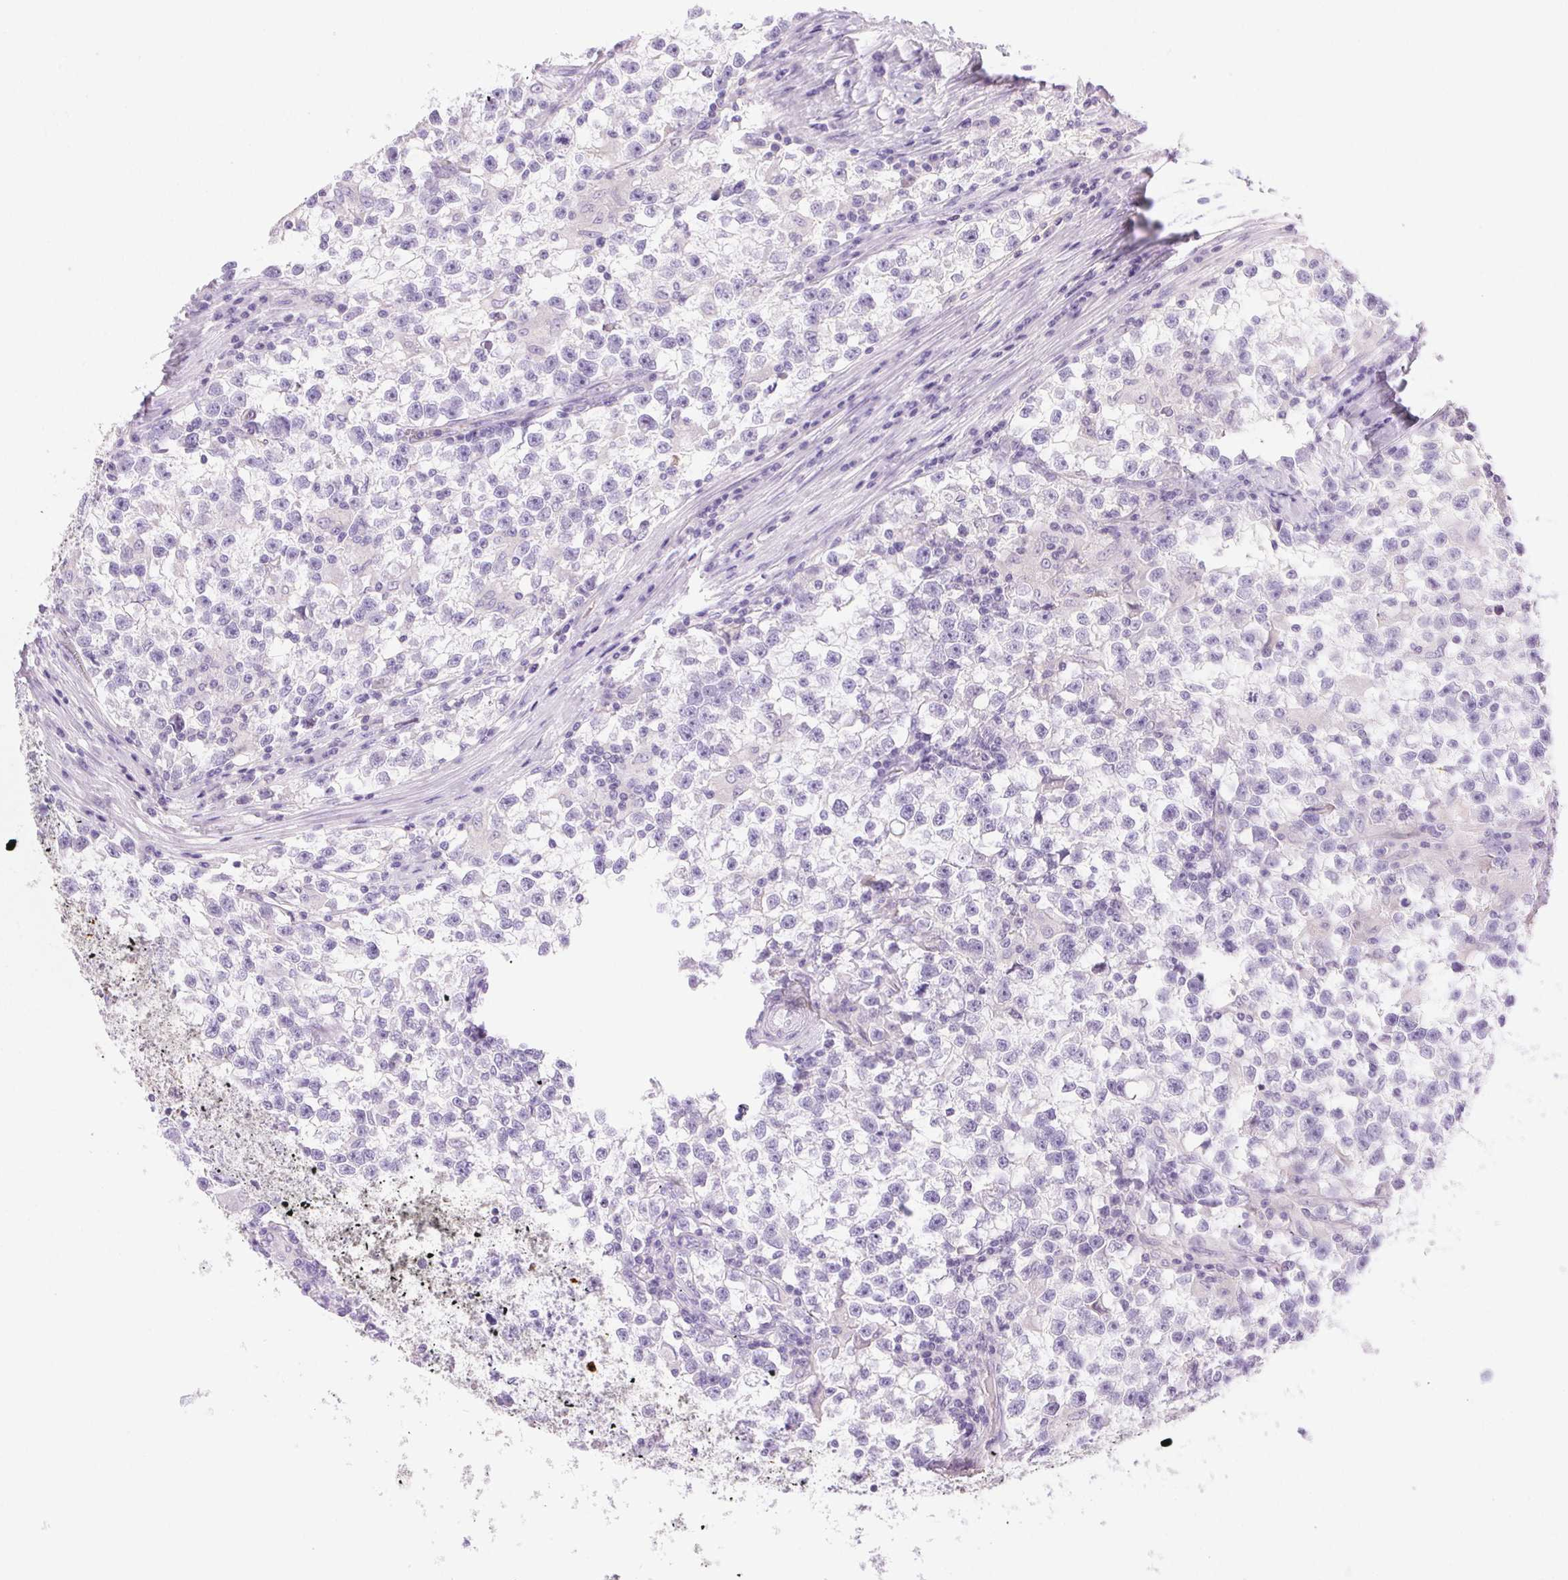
{"staining": {"intensity": "negative", "quantity": "none", "location": "none"}, "tissue": "testis cancer", "cell_type": "Tumor cells", "image_type": "cancer", "snomed": [{"axis": "morphology", "description": "Seminoma, NOS"}, {"axis": "topography", "description": "Testis"}], "caption": "Micrograph shows no significant protein staining in tumor cells of testis cancer (seminoma).", "gene": "FGA", "patient": {"sex": "male", "age": 31}}